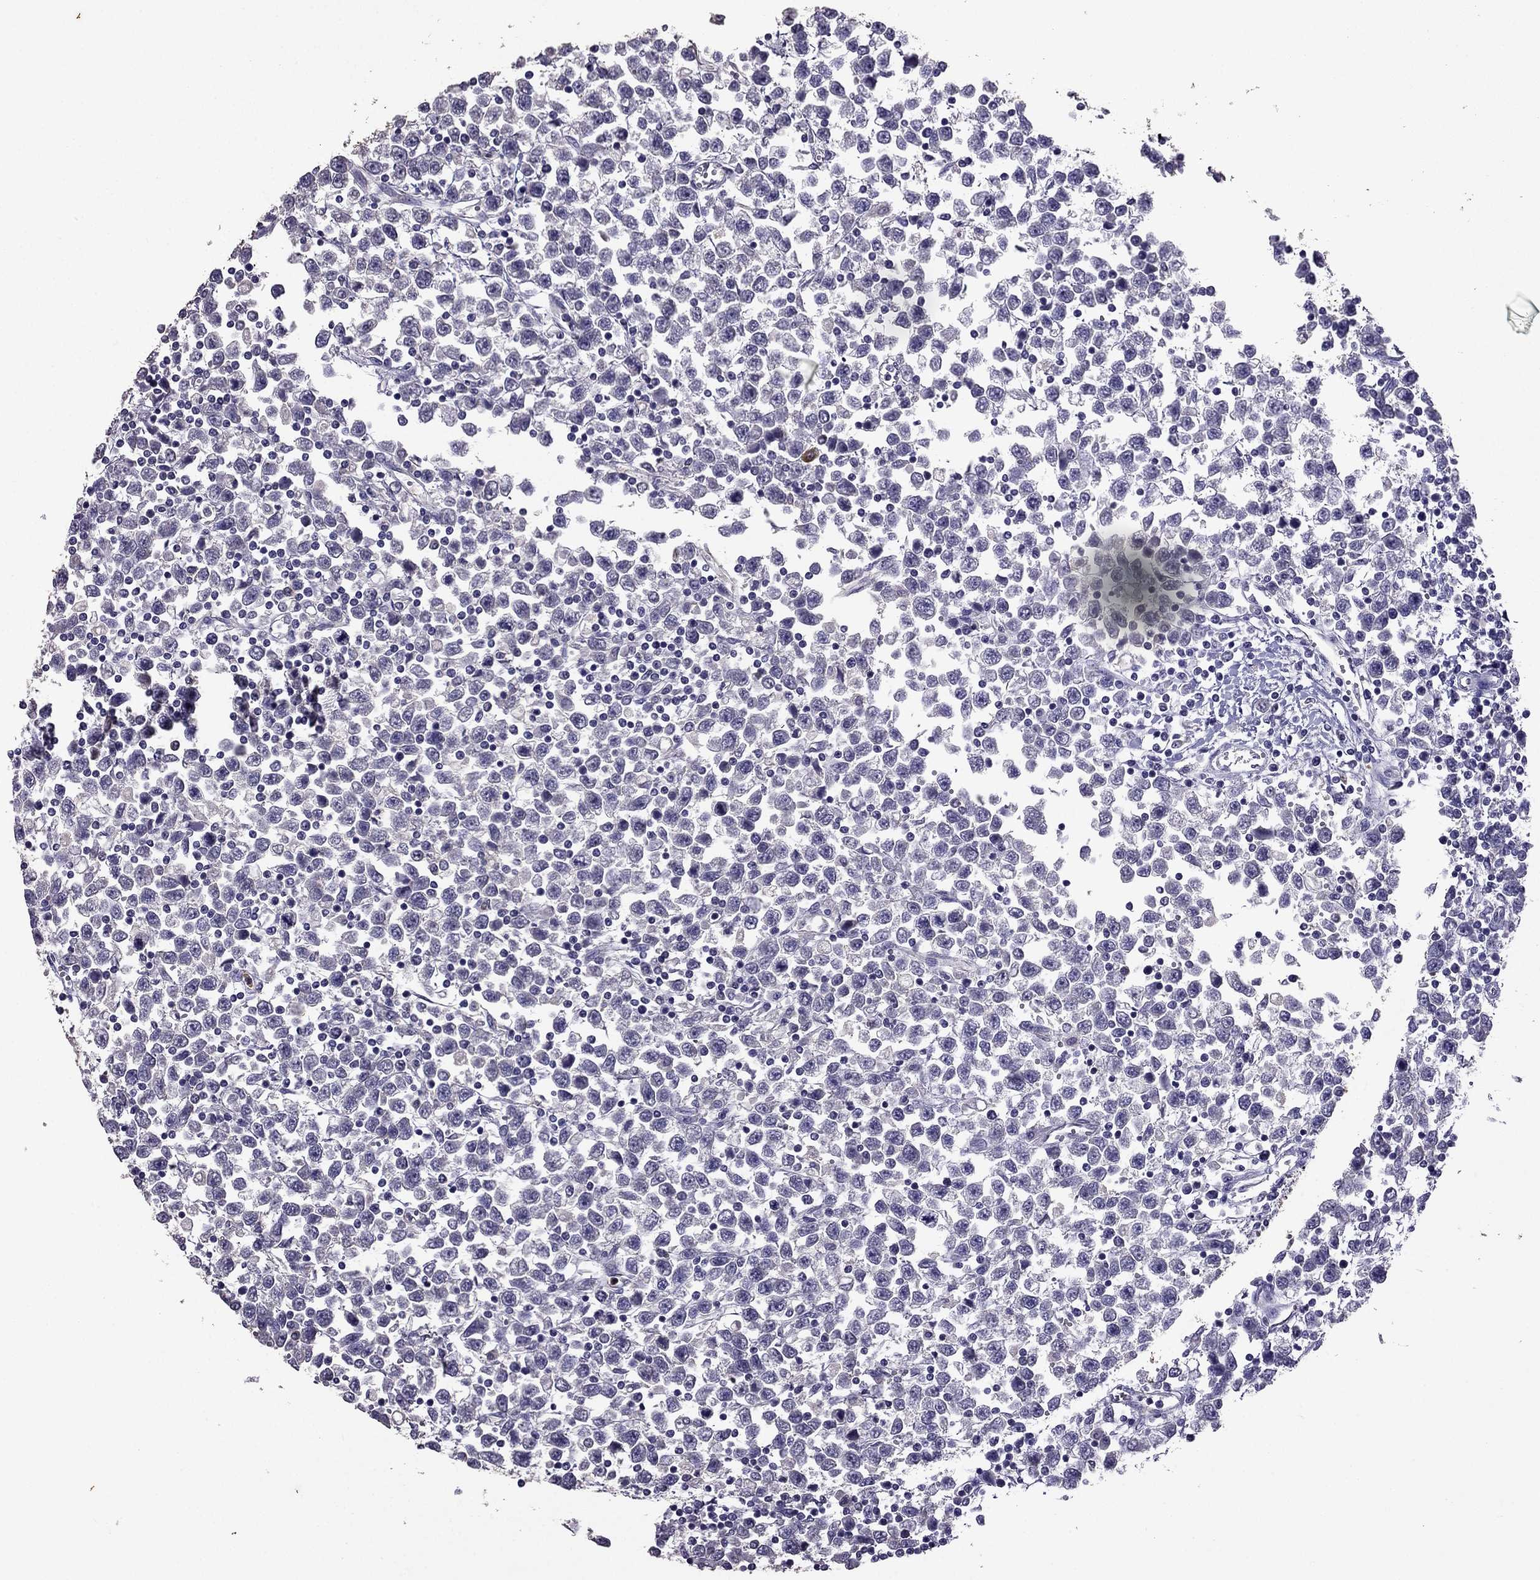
{"staining": {"intensity": "negative", "quantity": "none", "location": "none"}, "tissue": "testis cancer", "cell_type": "Tumor cells", "image_type": "cancer", "snomed": [{"axis": "morphology", "description": "Seminoma, NOS"}, {"axis": "topography", "description": "Testis"}], "caption": "Image shows no protein expression in tumor cells of seminoma (testis) tissue.", "gene": "RFLNB", "patient": {"sex": "male", "age": 34}}